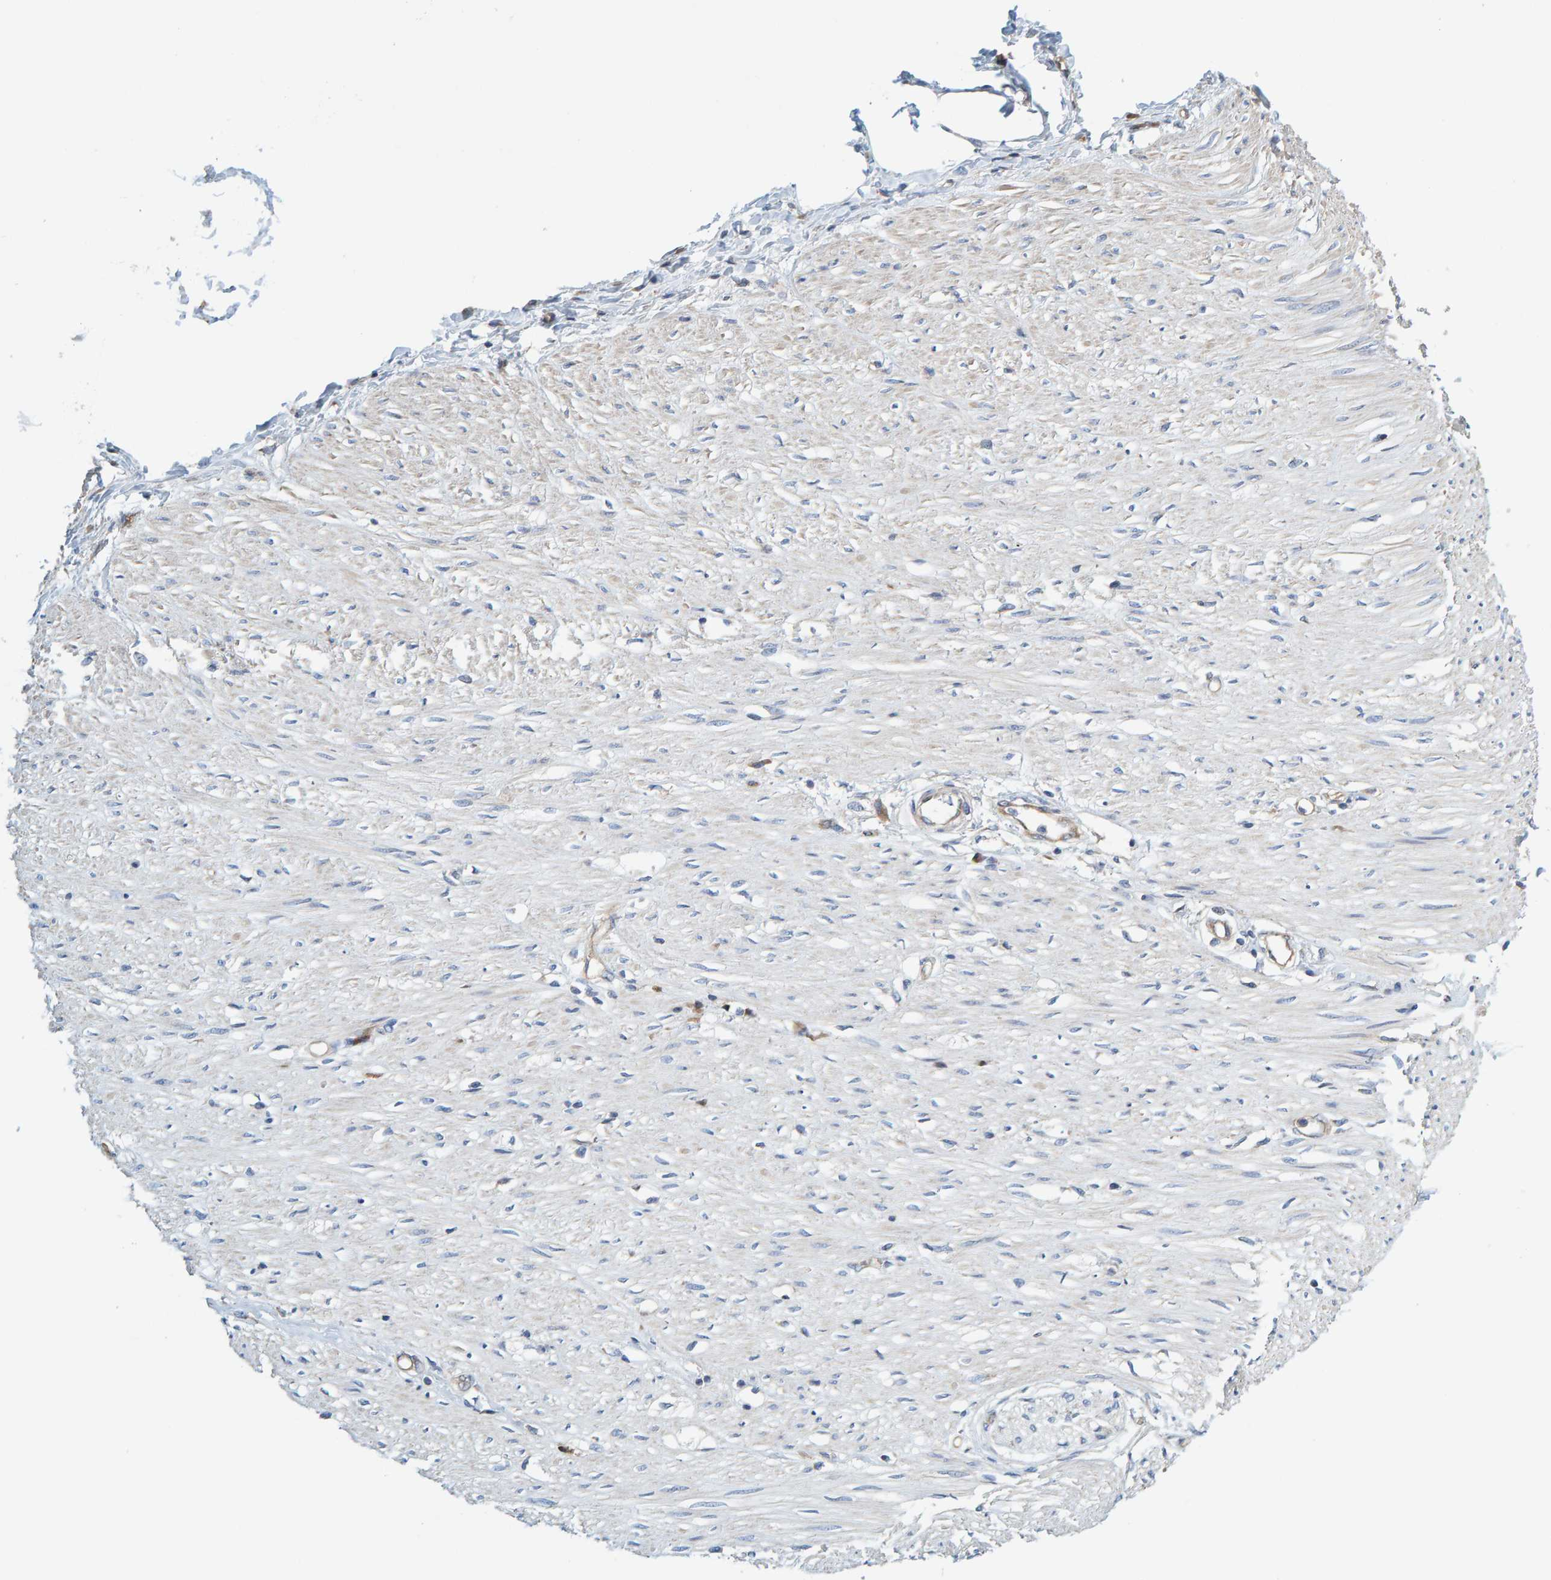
{"staining": {"intensity": "negative", "quantity": "none", "location": "none"}, "tissue": "adipose tissue", "cell_type": "Adipocytes", "image_type": "normal", "snomed": [{"axis": "morphology", "description": "Normal tissue, NOS"}, {"axis": "morphology", "description": "Adenocarcinoma, NOS"}, {"axis": "topography", "description": "Colon"}, {"axis": "topography", "description": "Peripheral nerve tissue"}], "caption": "Adipose tissue stained for a protein using immunohistochemistry shows no staining adipocytes.", "gene": "PRKD2", "patient": {"sex": "male", "age": 14}}